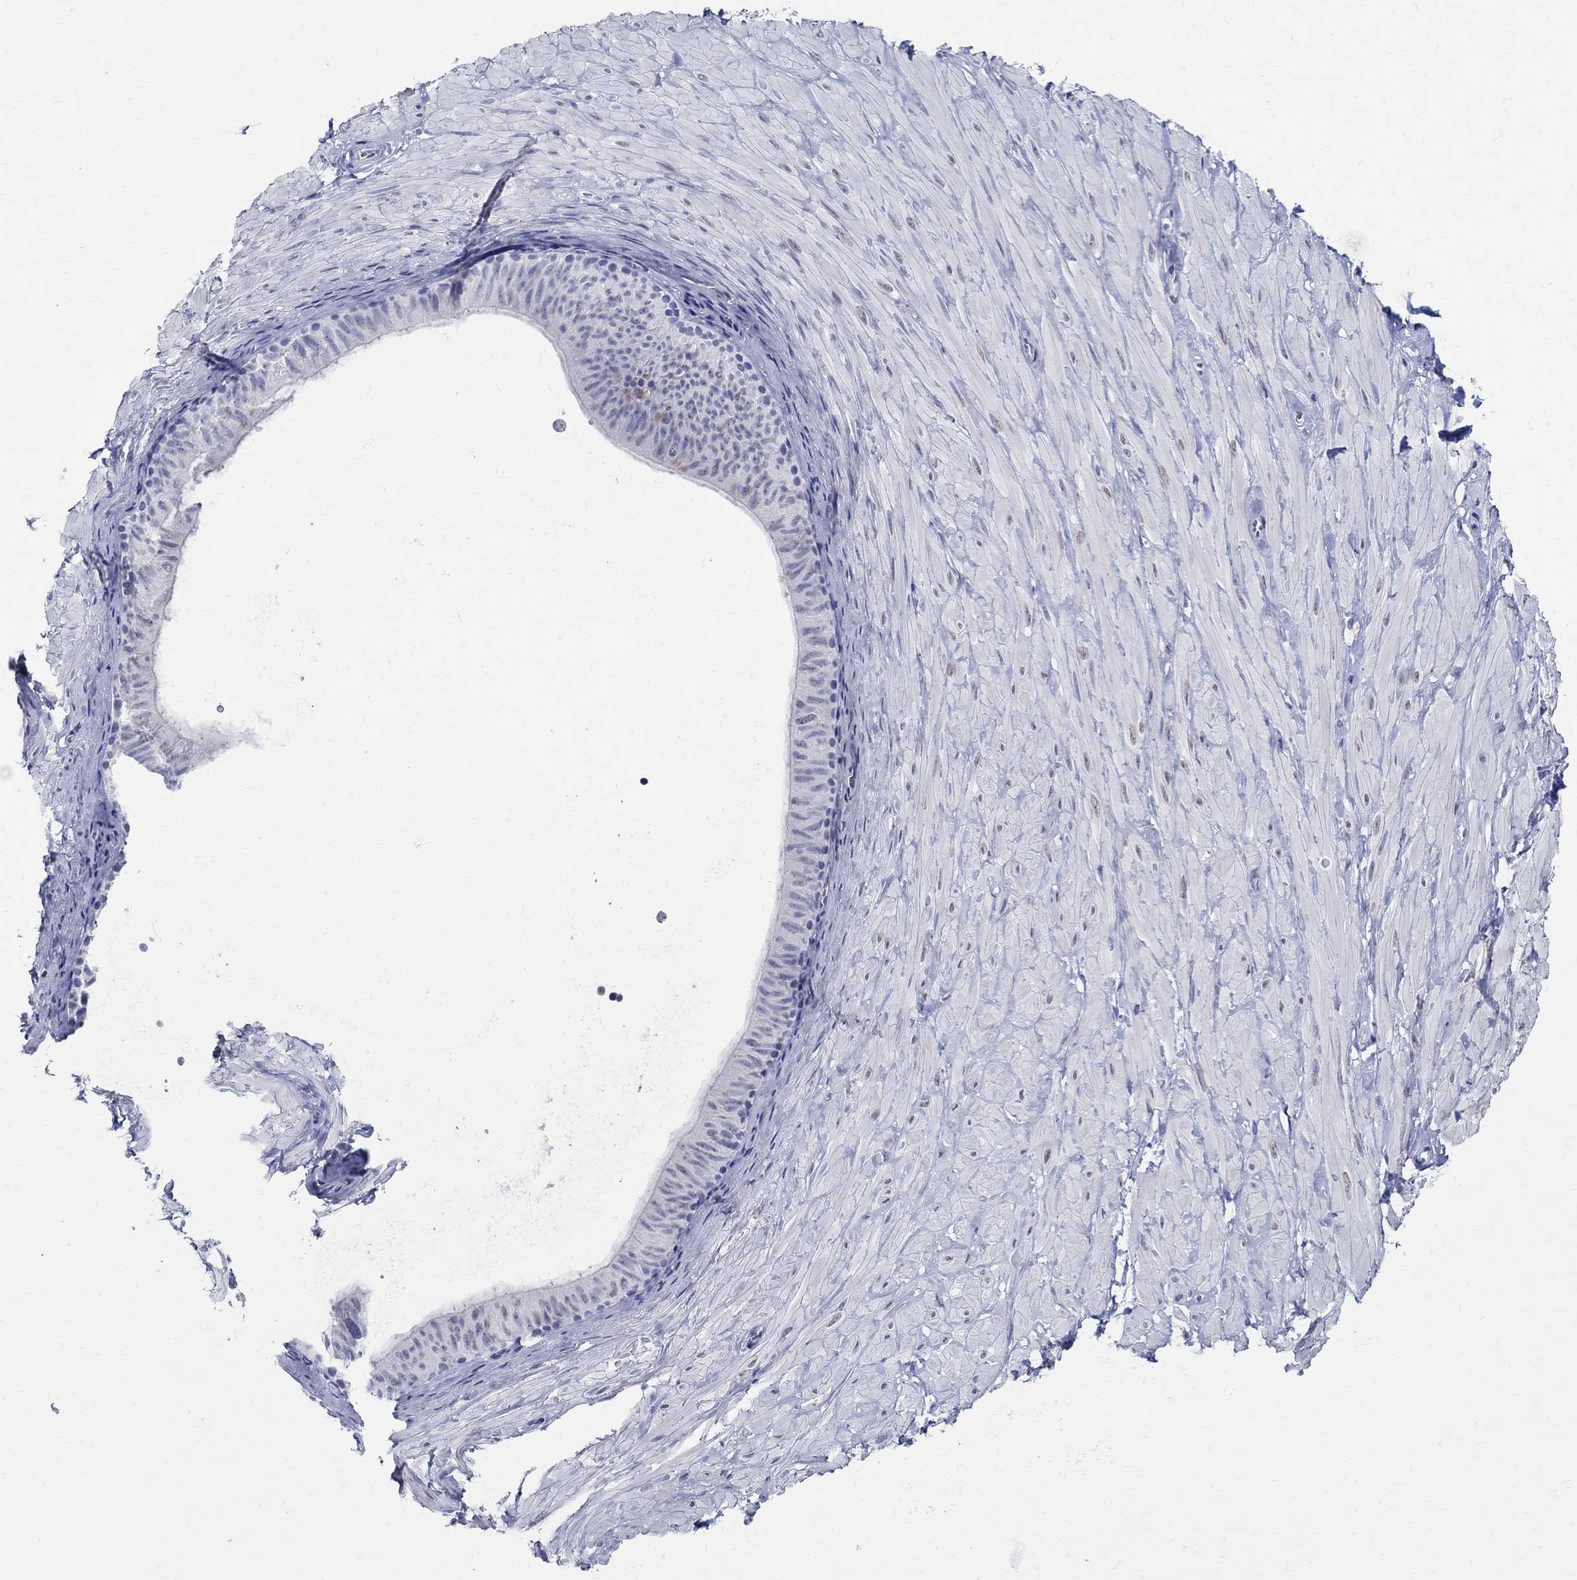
{"staining": {"intensity": "negative", "quantity": "none", "location": "none"}, "tissue": "adipose tissue", "cell_type": "Adipocytes", "image_type": "normal", "snomed": [{"axis": "morphology", "description": "Normal tissue, NOS"}, {"axis": "topography", "description": "Smooth muscle"}, {"axis": "topography", "description": "Peripheral nerve tissue"}], "caption": "An IHC micrograph of unremarkable adipose tissue is shown. There is no staining in adipocytes of adipose tissue. (DAB (3,3'-diaminobenzidine) IHC visualized using brightfield microscopy, high magnification).", "gene": "TSPAN16", "patient": {"sex": "male", "age": 22}}